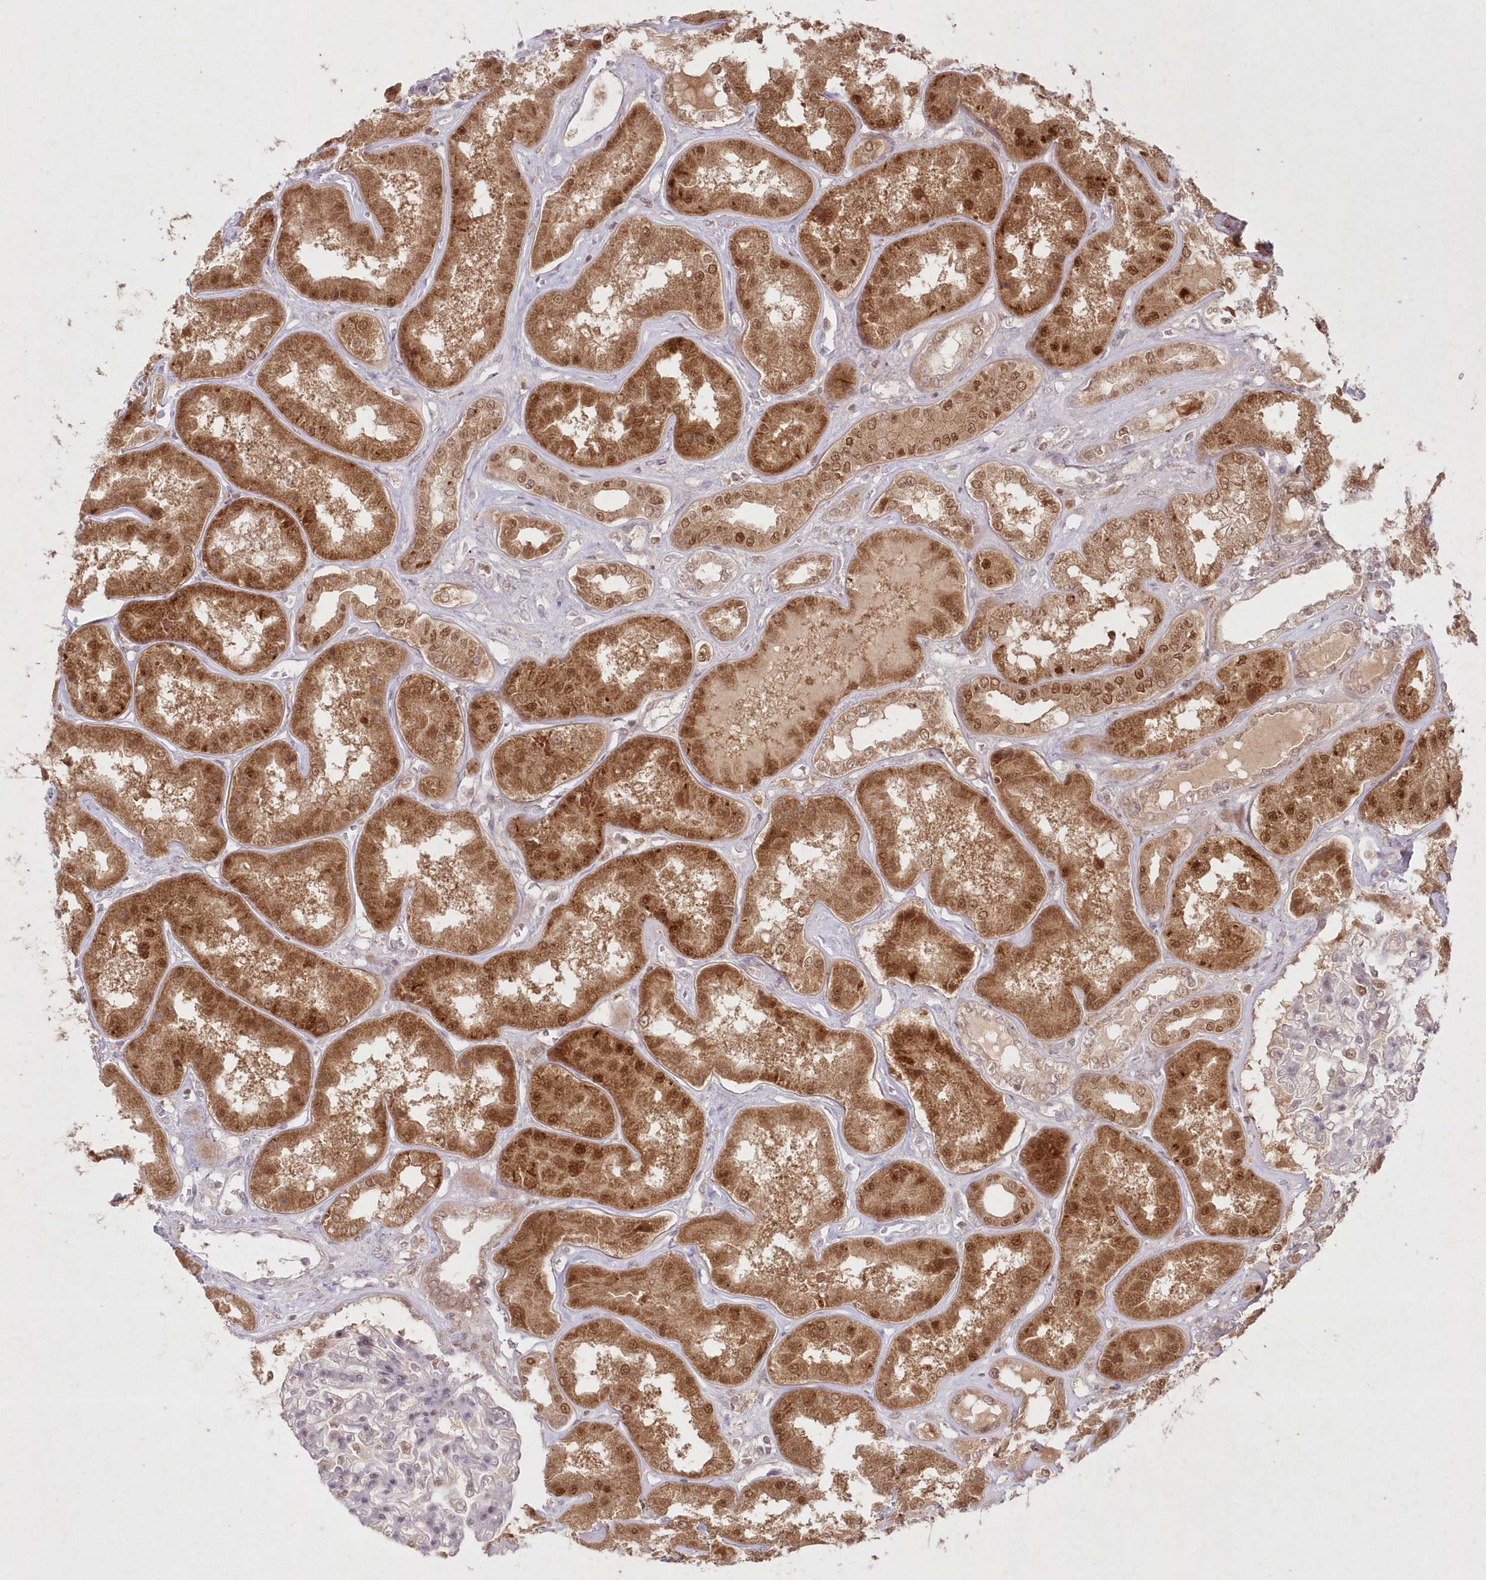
{"staining": {"intensity": "moderate", "quantity": "<25%", "location": "nuclear"}, "tissue": "kidney", "cell_type": "Cells in glomeruli", "image_type": "normal", "snomed": [{"axis": "morphology", "description": "Normal tissue, NOS"}, {"axis": "topography", "description": "Kidney"}], "caption": "Immunohistochemical staining of normal human kidney displays <25% levels of moderate nuclear protein staining in approximately <25% of cells in glomeruli.", "gene": "ASCC1", "patient": {"sex": "female", "age": 56}}